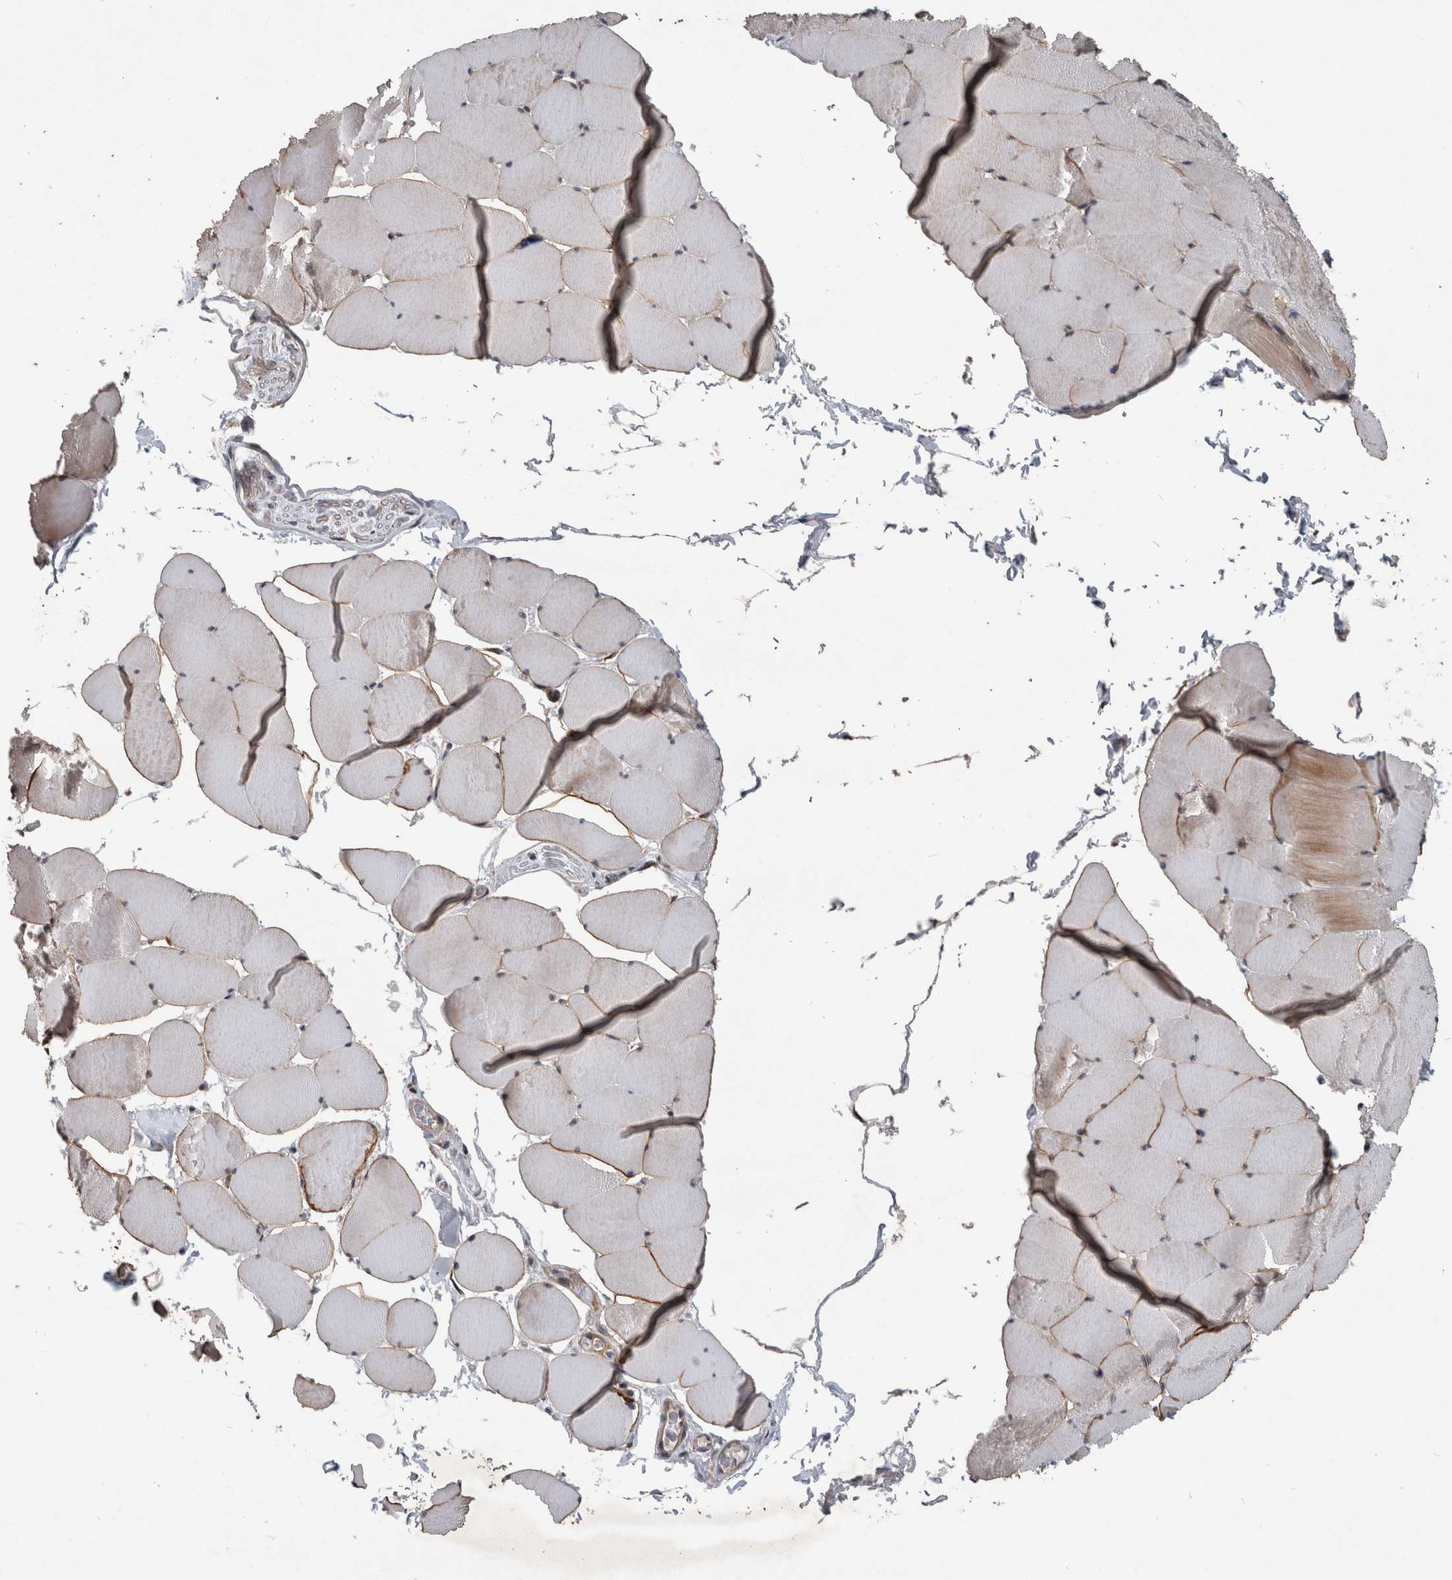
{"staining": {"intensity": "moderate", "quantity": "<25%", "location": "cytoplasmic/membranous"}, "tissue": "skeletal muscle", "cell_type": "Myocytes", "image_type": "normal", "snomed": [{"axis": "morphology", "description": "Normal tissue, NOS"}, {"axis": "topography", "description": "Skeletal muscle"}], "caption": "IHC of normal human skeletal muscle reveals low levels of moderate cytoplasmic/membranous staining in approximately <25% of myocytes.", "gene": "GIMAP6", "patient": {"sex": "male", "age": 62}}